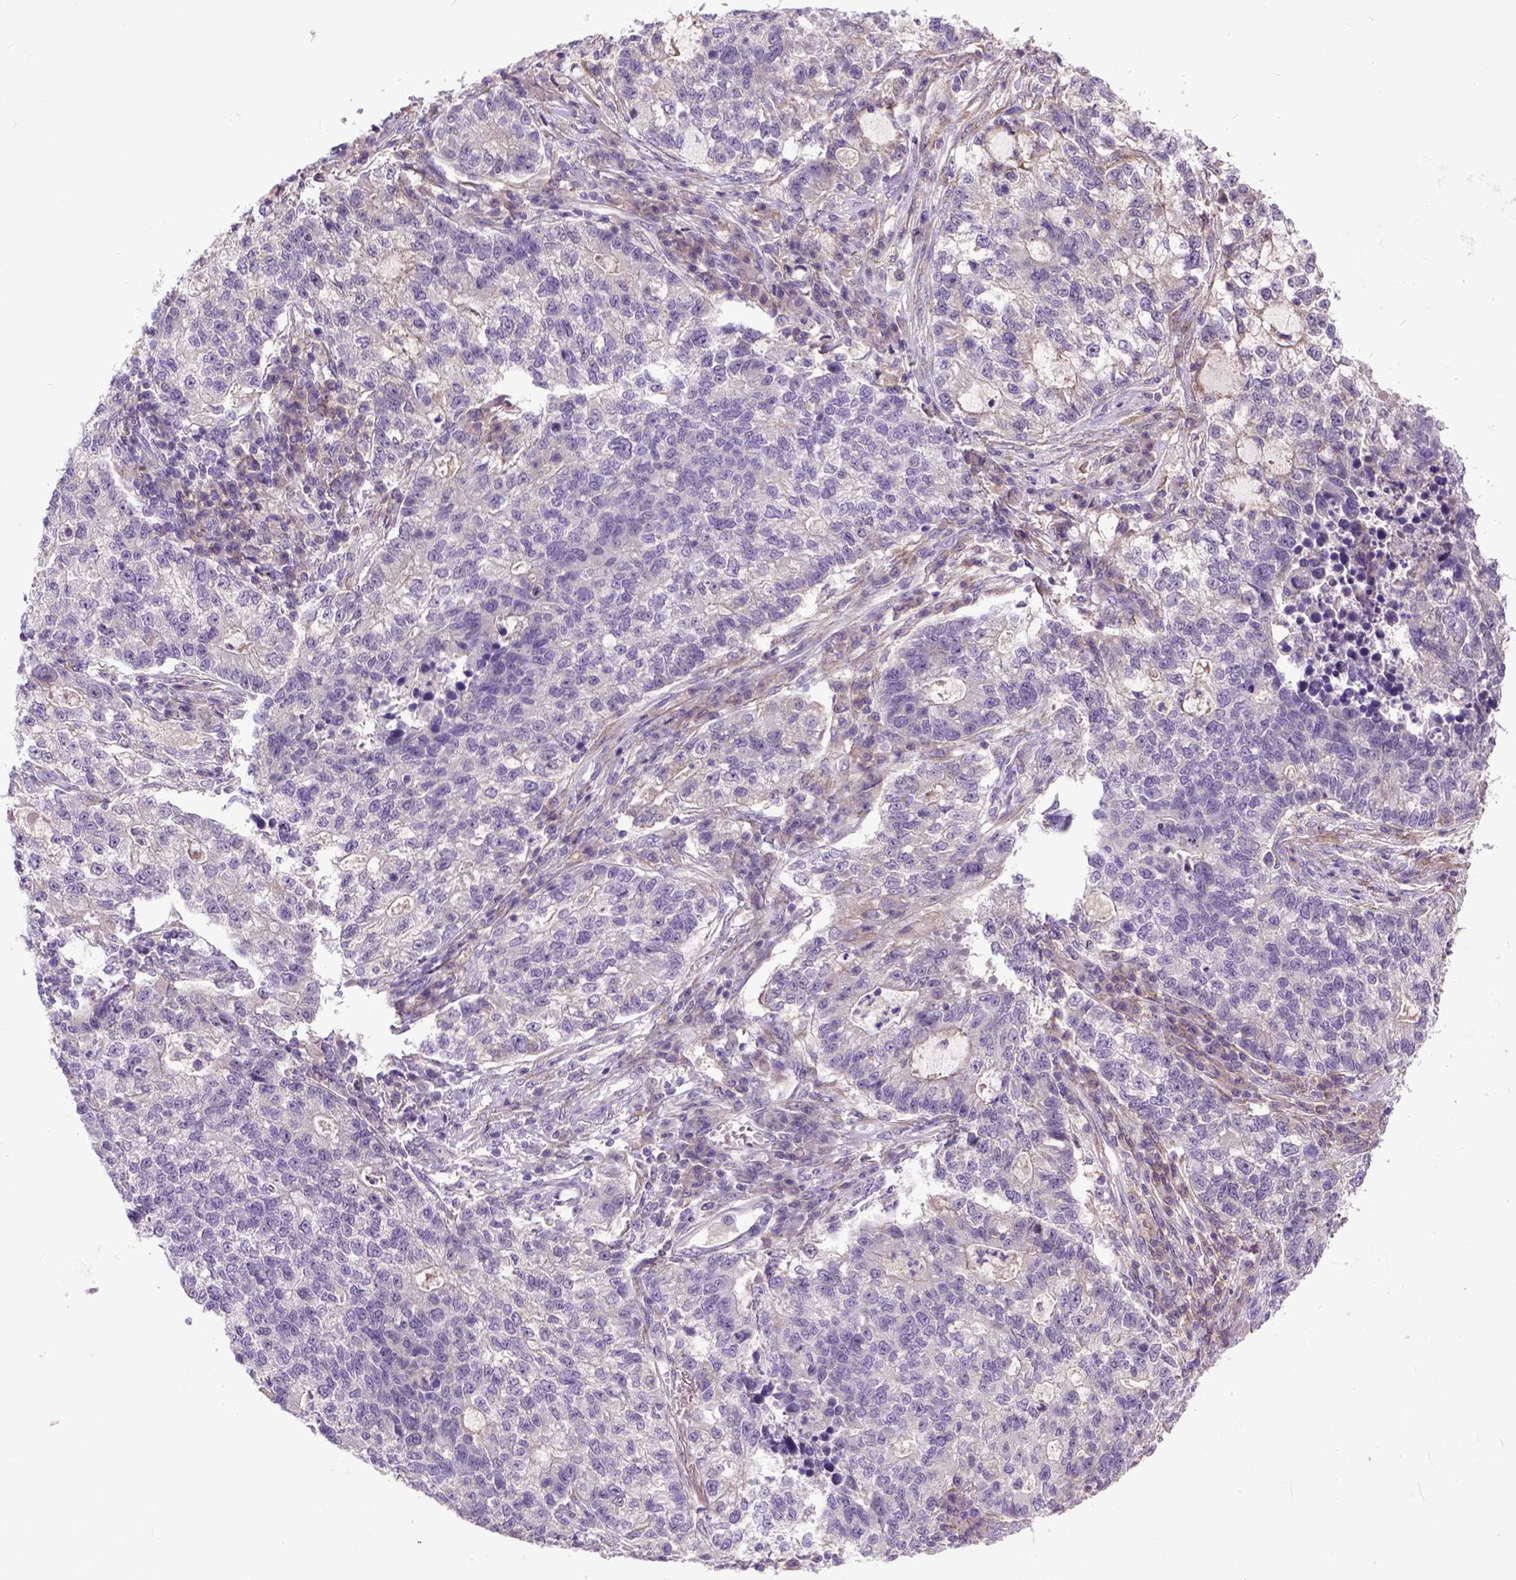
{"staining": {"intensity": "negative", "quantity": "none", "location": "none"}, "tissue": "lung cancer", "cell_type": "Tumor cells", "image_type": "cancer", "snomed": [{"axis": "morphology", "description": "Adenocarcinoma, NOS"}, {"axis": "topography", "description": "Lung"}], "caption": "Lung adenocarcinoma stained for a protein using immunohistochemistry (IHC) displays no expression tumor cells.", "gene": "NEK5", "patient": {"sex": "male", "age": 57}}